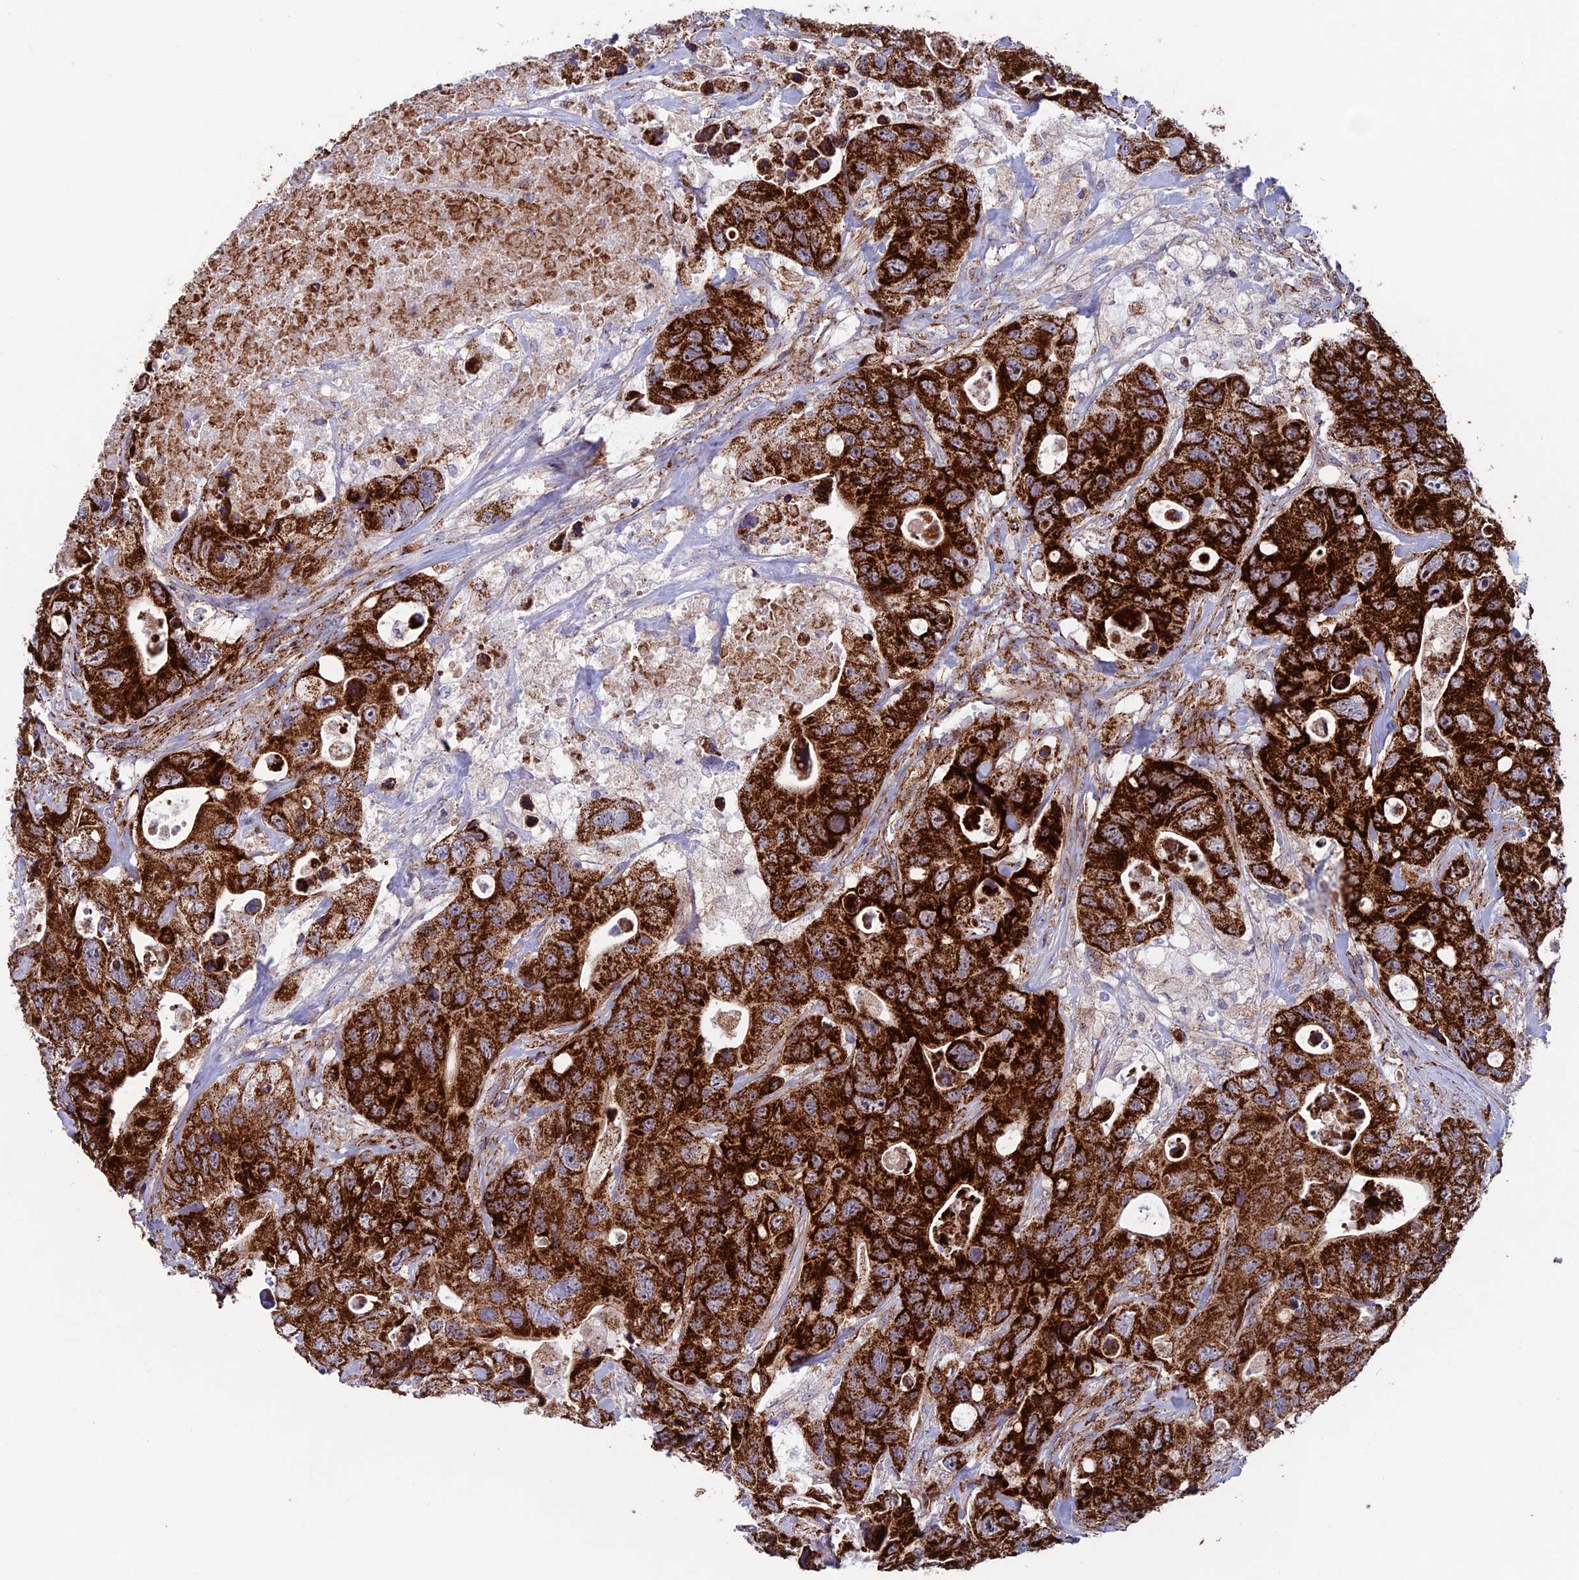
{"staining": {"intensity": "strong", "quantity": ">75%", "location": "cytoplasmic/membranous"}, "tissue": "colorectal cancer", "cell_type": "Tumor cells", "image_type": "cancer", "snomed": [{"axis": "morphology", "description": "Adenocarcinoma, NOS"}, {"axis": "topography", "description": "Colon"}], "caption": "Colorectal cancer (adenocarcinoma) stained with a protein marker displays strong staining in tumor cells.", "gene": "MRPS18B", "patient": {"sex": "female", "age": 46}}